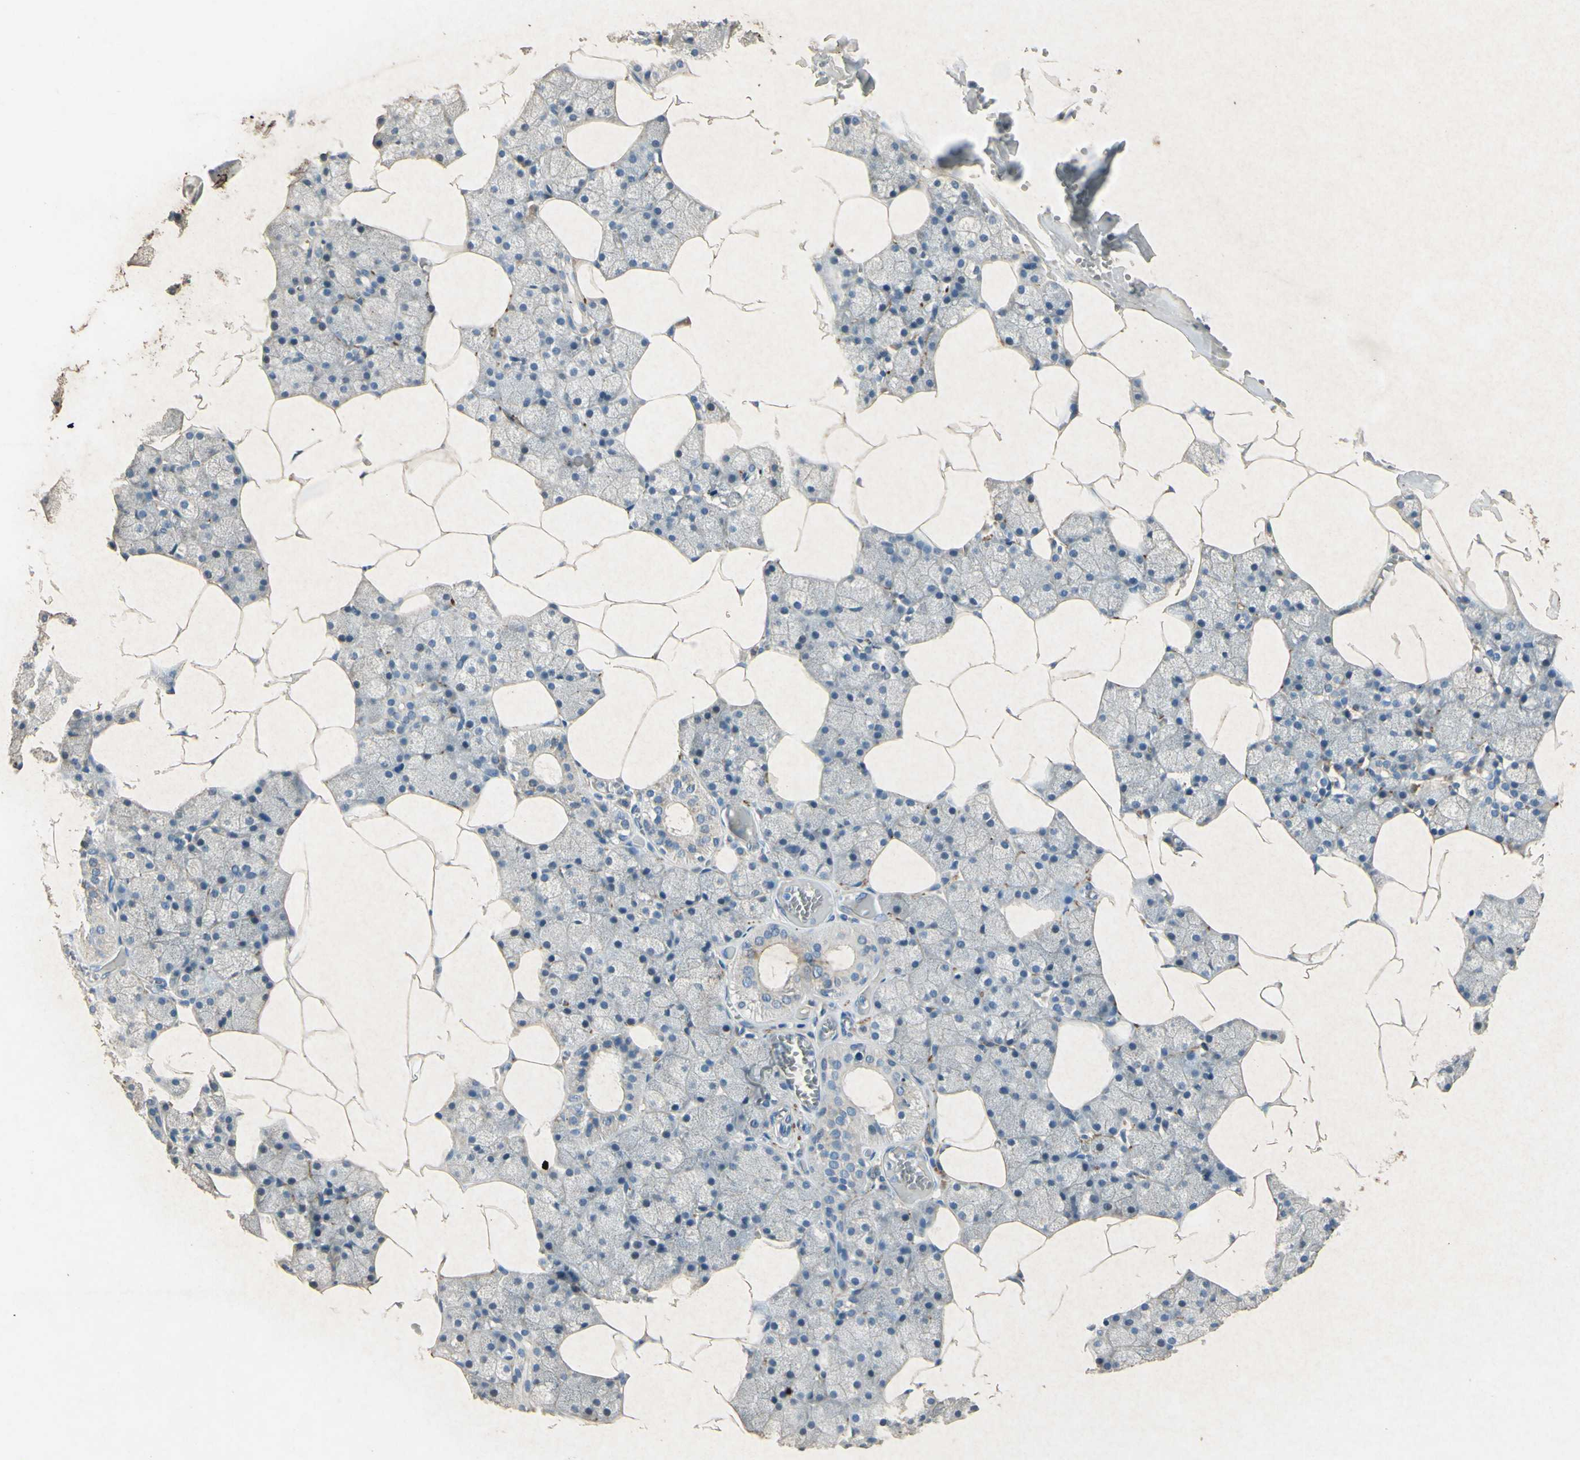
{"staining": {"intensity": "weak", "quantity": "<25%", "location": "cytoplasmic/membranous"}, "tissue": "salivary gland", "cell_type": "Glandular cells", "image_type": "normal", "snomed": [{"axis": "morphology", "description": "Normal tissue, NOS"}, {"axis": "topography", "description": "Salivary gland"}], "caption": "The immunohistochemistry micrograph has no significant staining in glandular cells of salivary gland.", "gene": "SNAP91", "patient": {"sex": "male", "age": 62}}